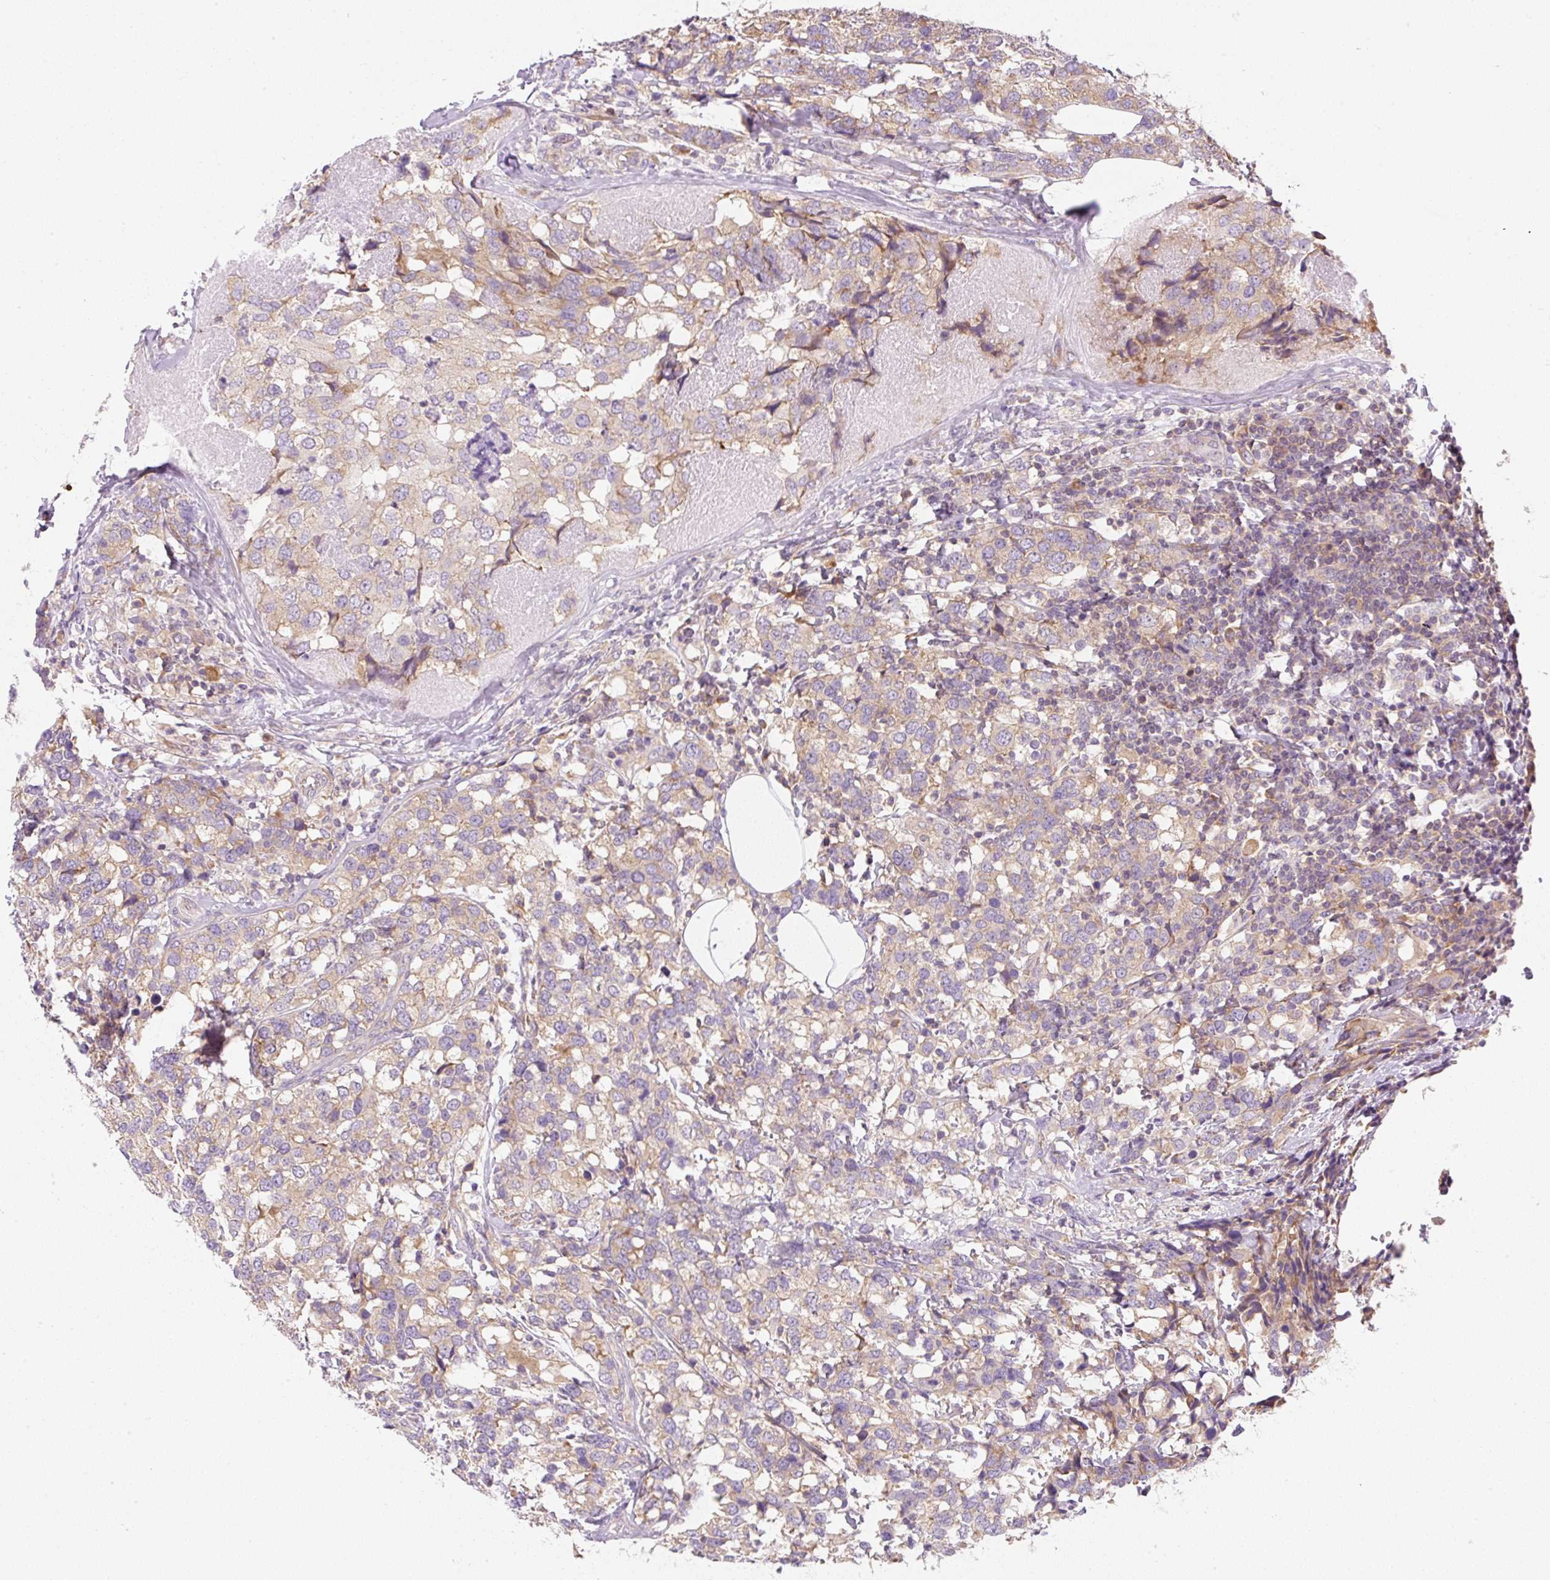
{"staining": {"intensity": "weak", "quantity": "25%-75%", "location": "cytoplasmic/membranous"}, "tissue": "breast cancer", "cell_type": "Tumor cells", "image_type": "cancer", "snomed": [{"axis": "morphology", "description": "Lobular carcinoma"}, {"axis": "topography", "description": "Breast"}], "caption": "Immunohistochemical staining of breast lobular carcinoma displays low levels of weak cytoplasmic/membranous protein expression in approximately 25%-75% of tumor cells.", "gene": "RPL18A", "patient": {"sex": "female", "age": 59}}